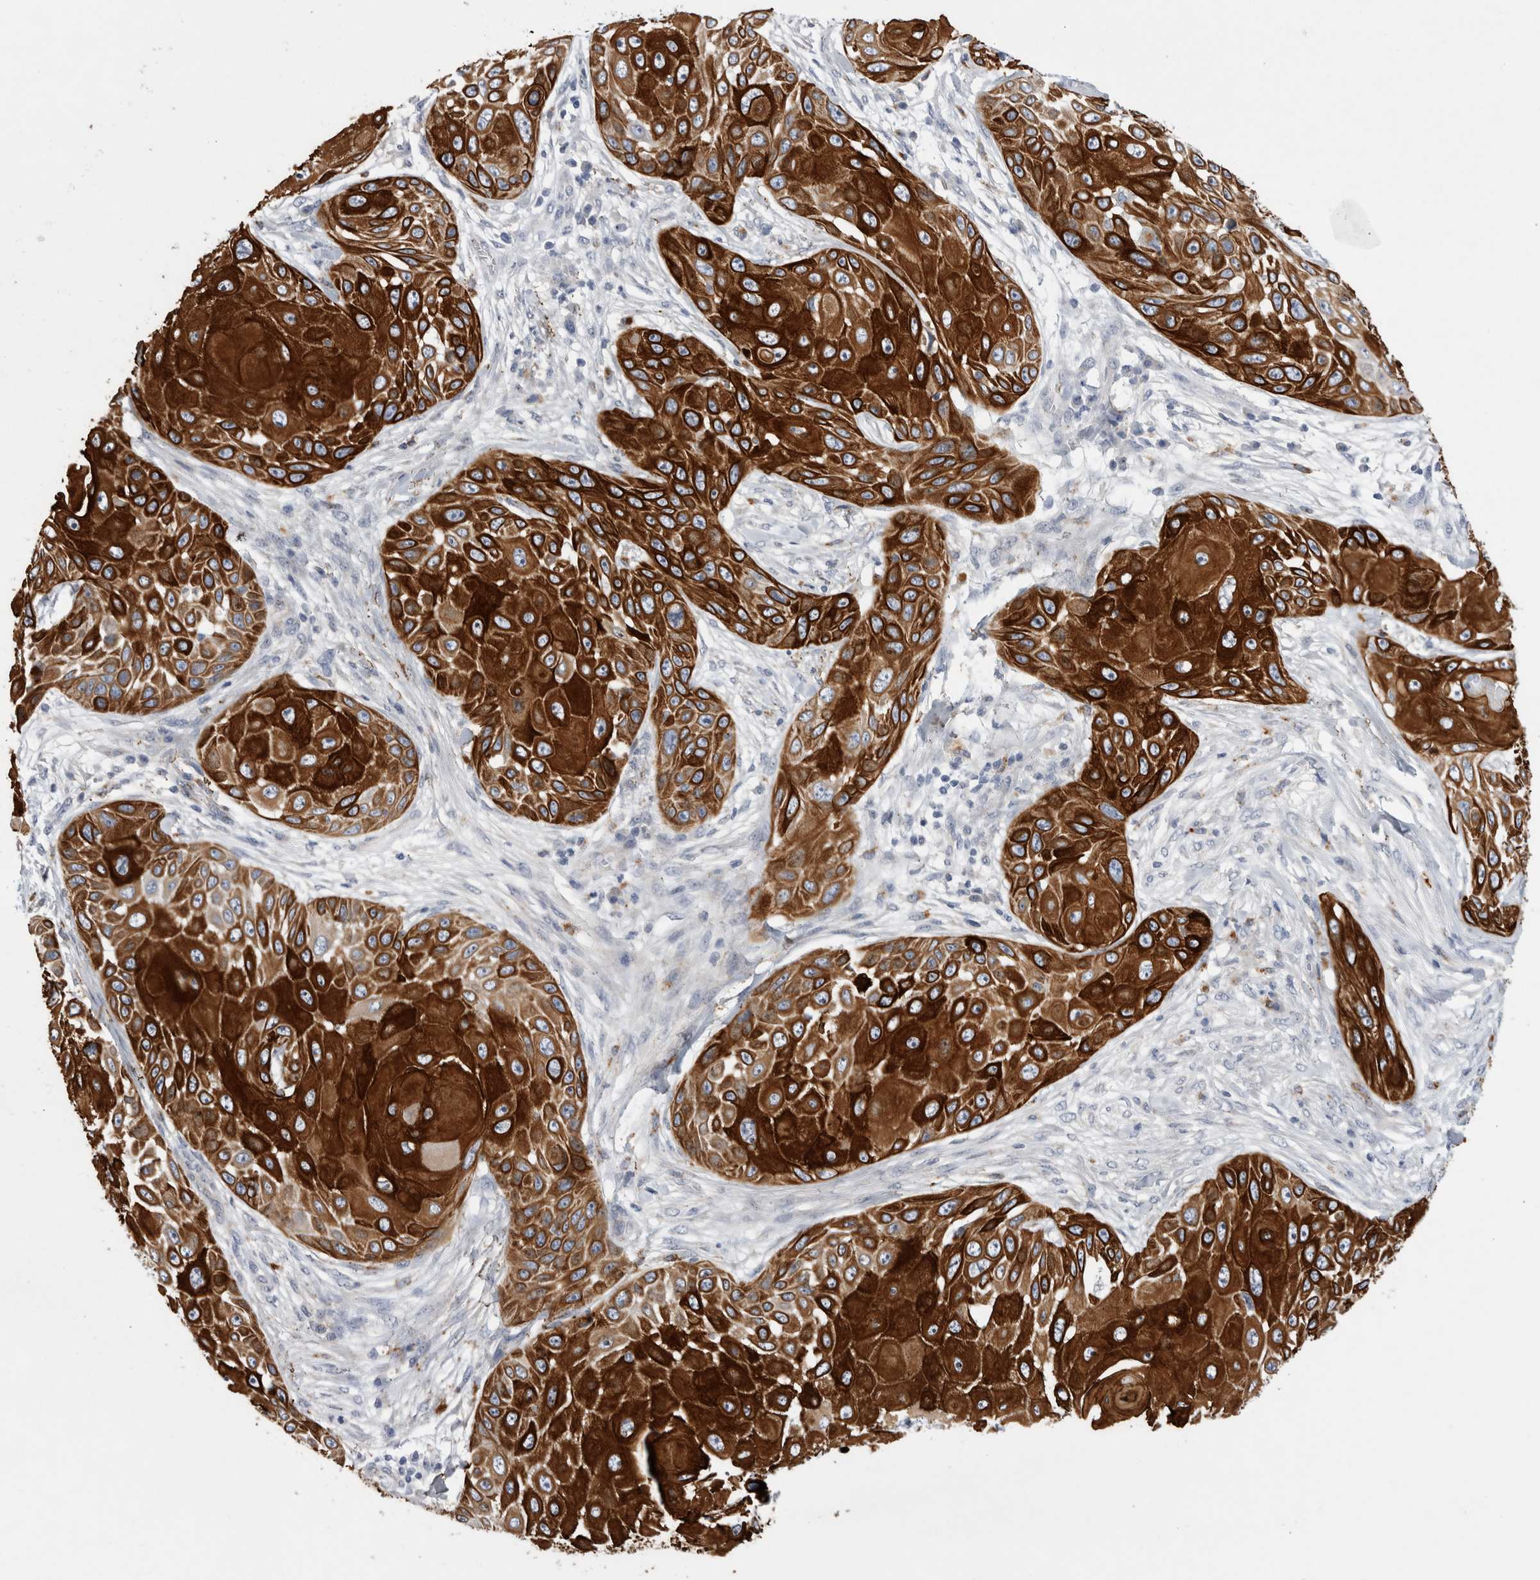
{"staining": {"intensity": "strong", "quantity": ">75%", "location": "cytoplasmic/membranous"}, "tissue": "skin cancer", "cell_type": "Tumor cells", "image_type": "cancer", "snomed": [{"axis": "morphology", "description": "Squamous cell carcinoma, NOS"}, {"axis": "topography", "description": "Skin"}], "caption": "Protein staining shows strong cytoplasmic/membranous positivity in about >75% of tumor cells in skin squamous cell carcinoma.", "gene": "GAA", "patient": {"sex": "female", "age": 44}}